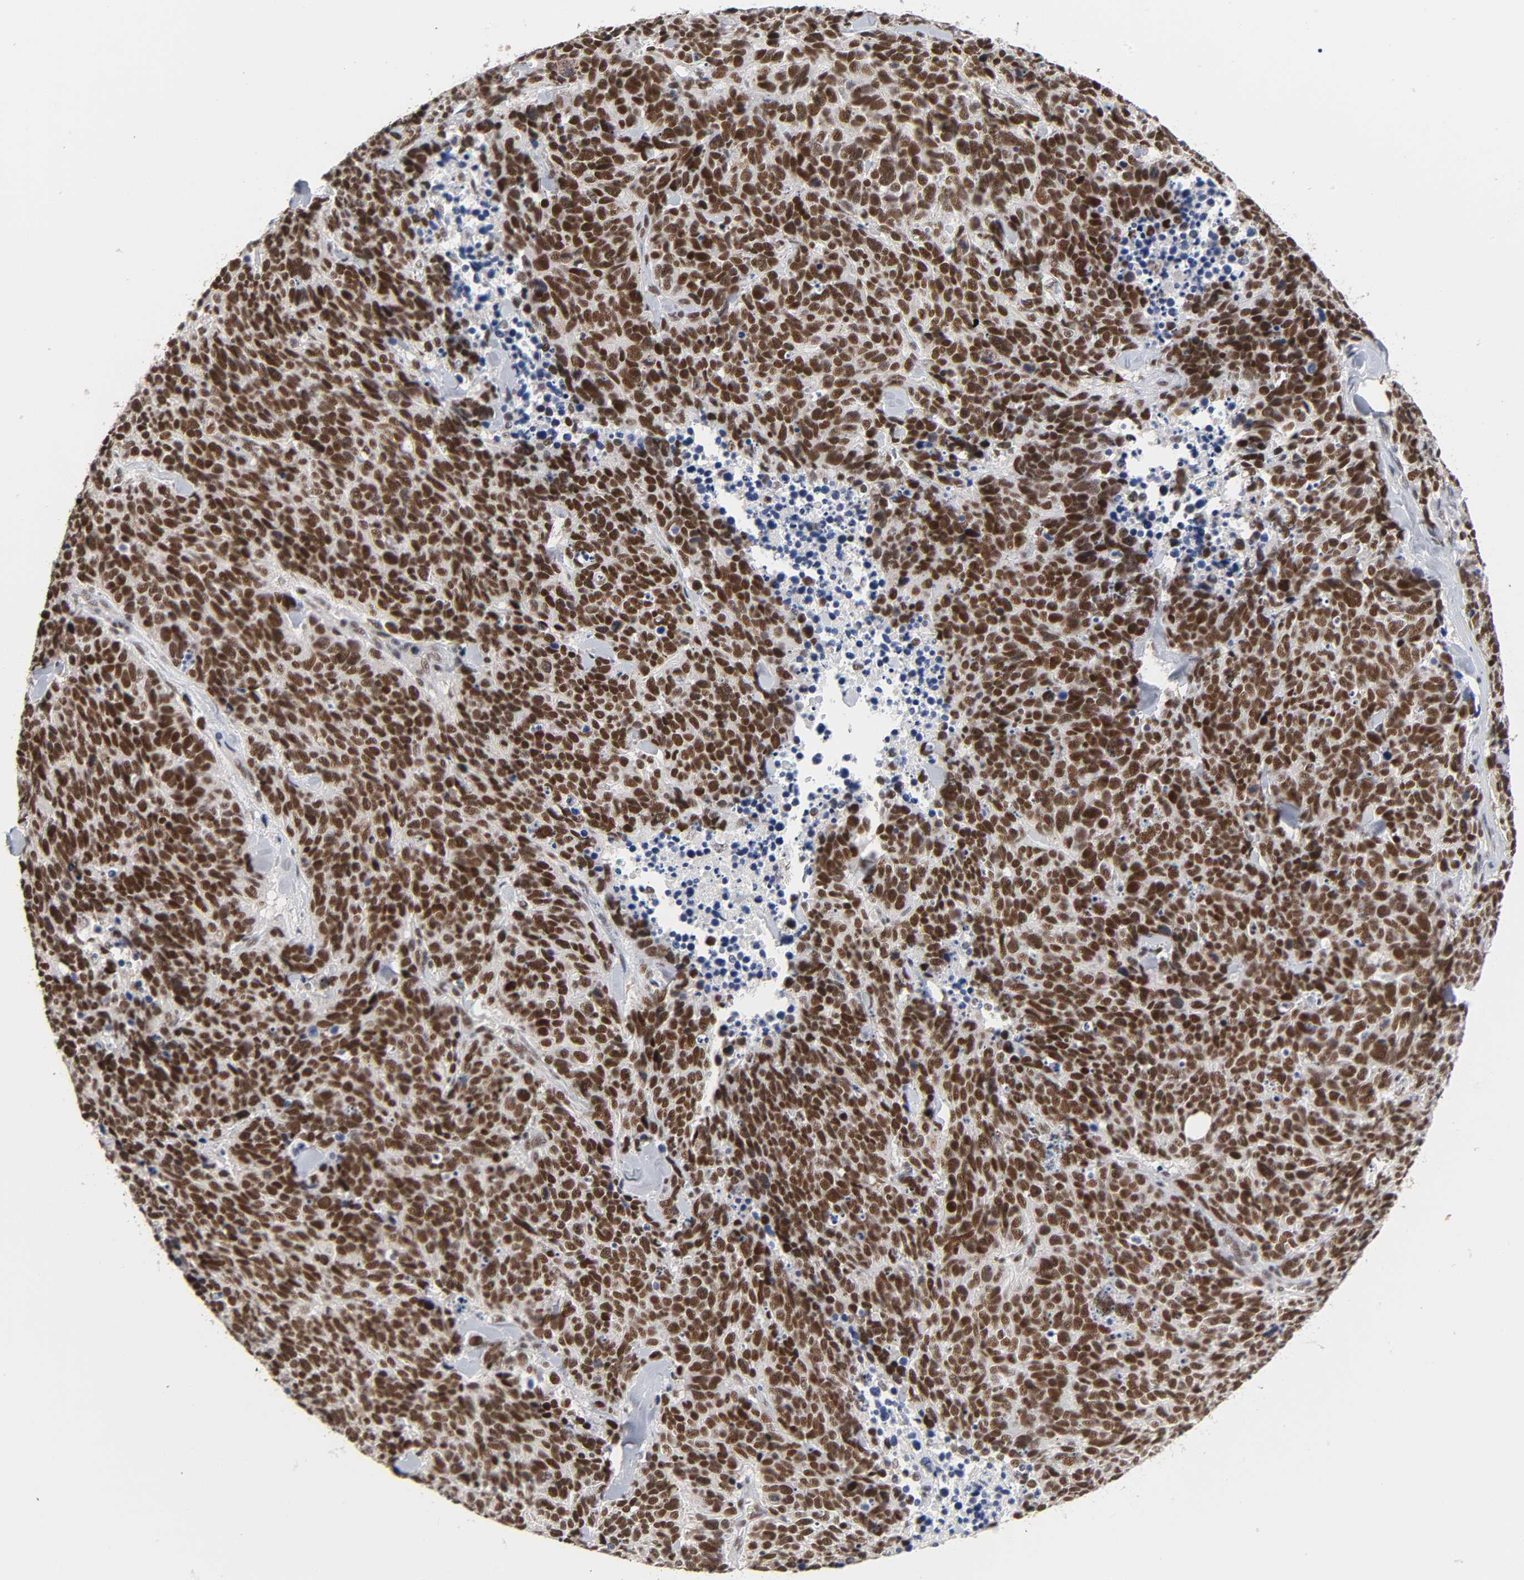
{"staining": {"intensity": "strong", "quantity": ">75%", "location": "nuclear"}, "tissue": "lung cancer", "cell_type": "Tumor cells", "image_type": "cancer", "snomed": [{"axis": "morphology", "description": "Neoplasm, malignant, NOS"}, {"axis": "topography", "description": "Lung"}], "caption": "This is an image of immunohistochemistry (IHC) staining of lung malignant neoplasm, which shows strong staining in the nuclear of tumor cells.", "gene": "TRIM33", "patient": {"sex": "female", "age": 58}}